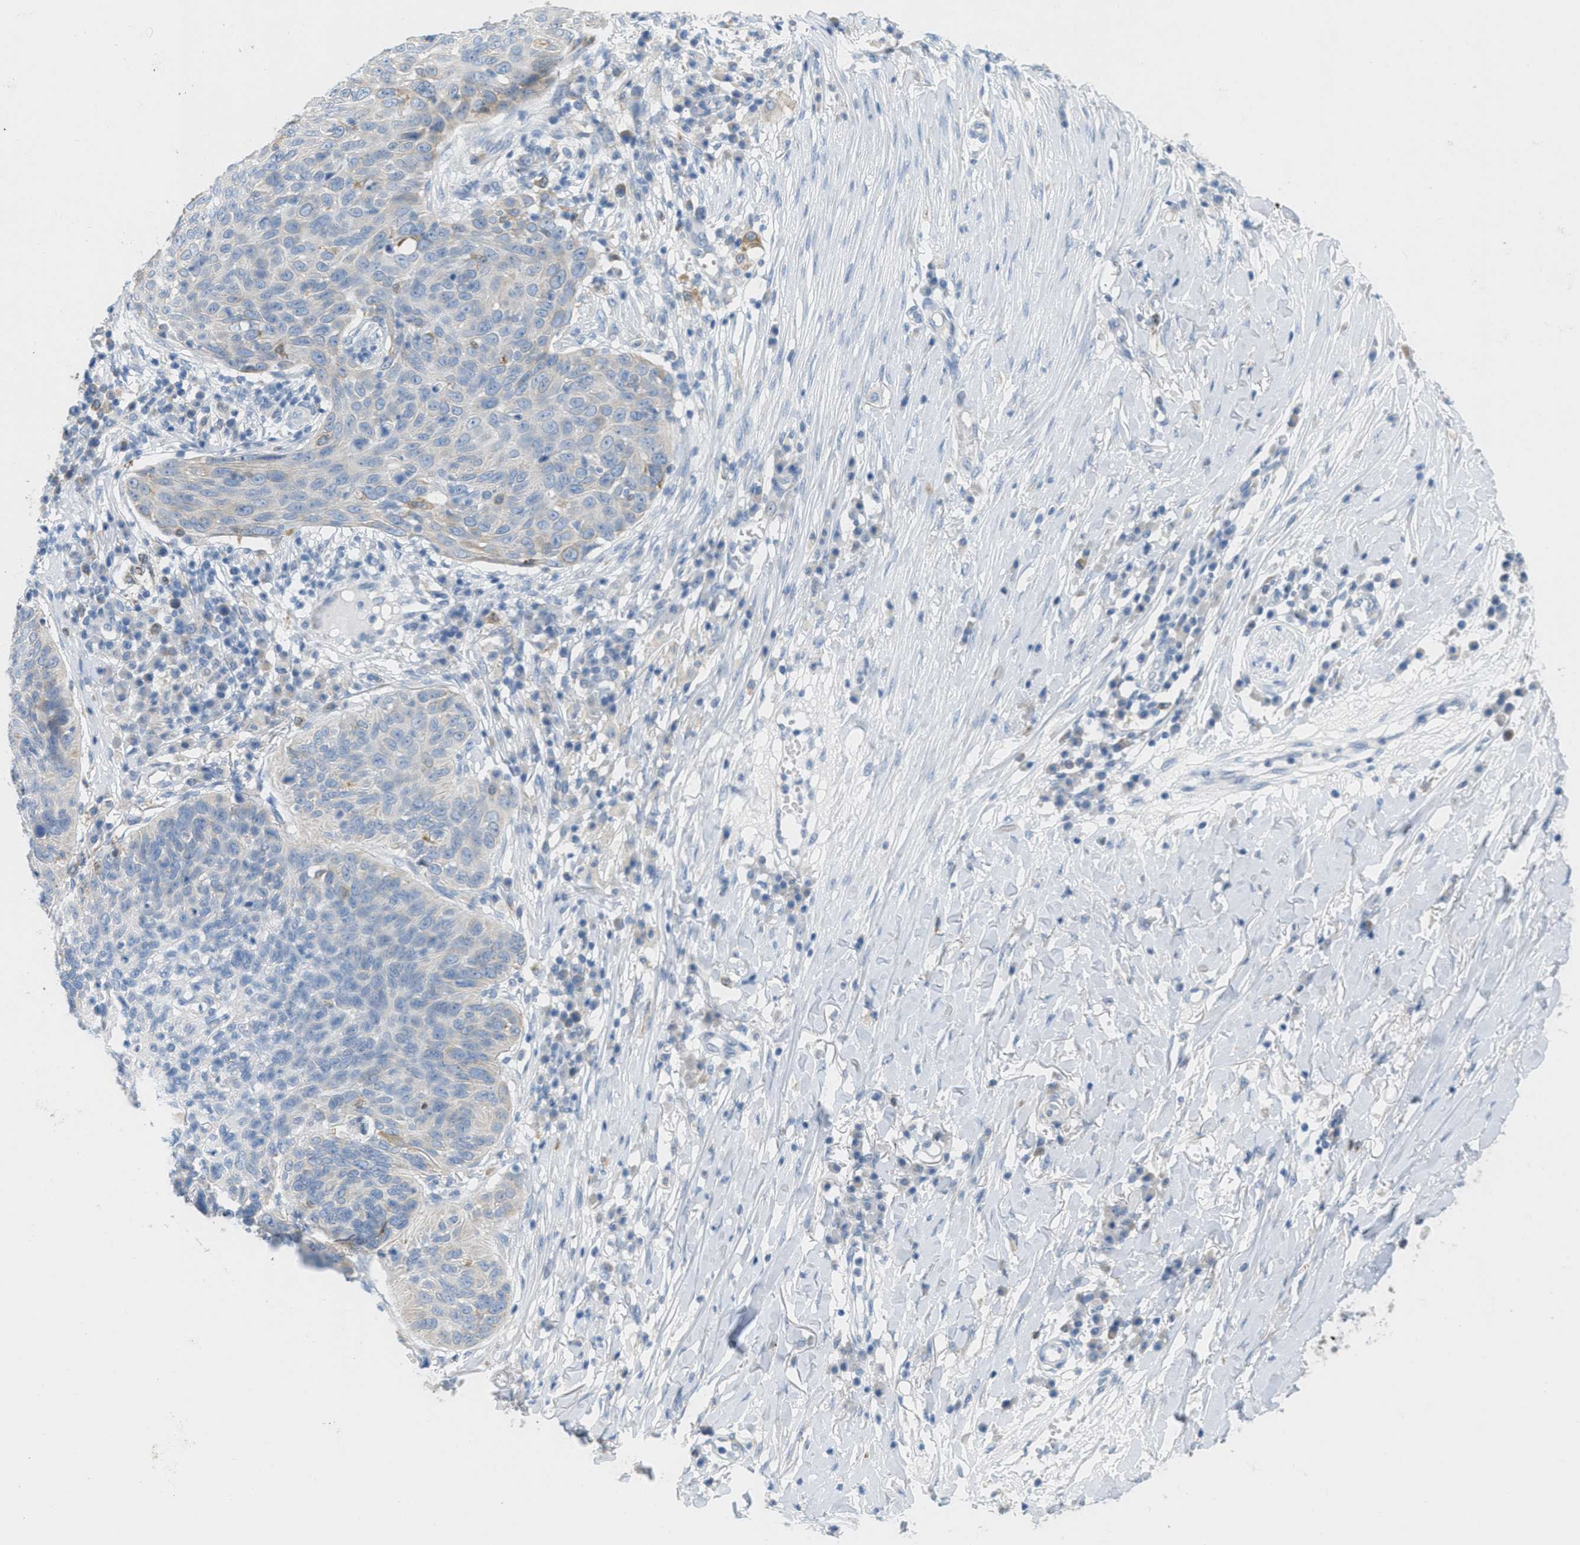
{"staining": {"intensity": "negative", "quantity": "none", "location": "none"}, "tissue": "skin cancer", "cell_type": "Tumor cells", "image_type": "cancer", "snomed": [{"axis": "morphology", "description": "Squamous cell carcinoma in situ, NOS"}, {"axis": "morphology", "description": "Squamous cell carcinoma, NOS"}, {"axis": "topography", "description": "Skin"}], "caption": "There is no significant staining in tumor cells of skin cancer (squamous cell carcinoma).", "gene": "TEX264", "patient": {"sex": "male", "age": 93}}